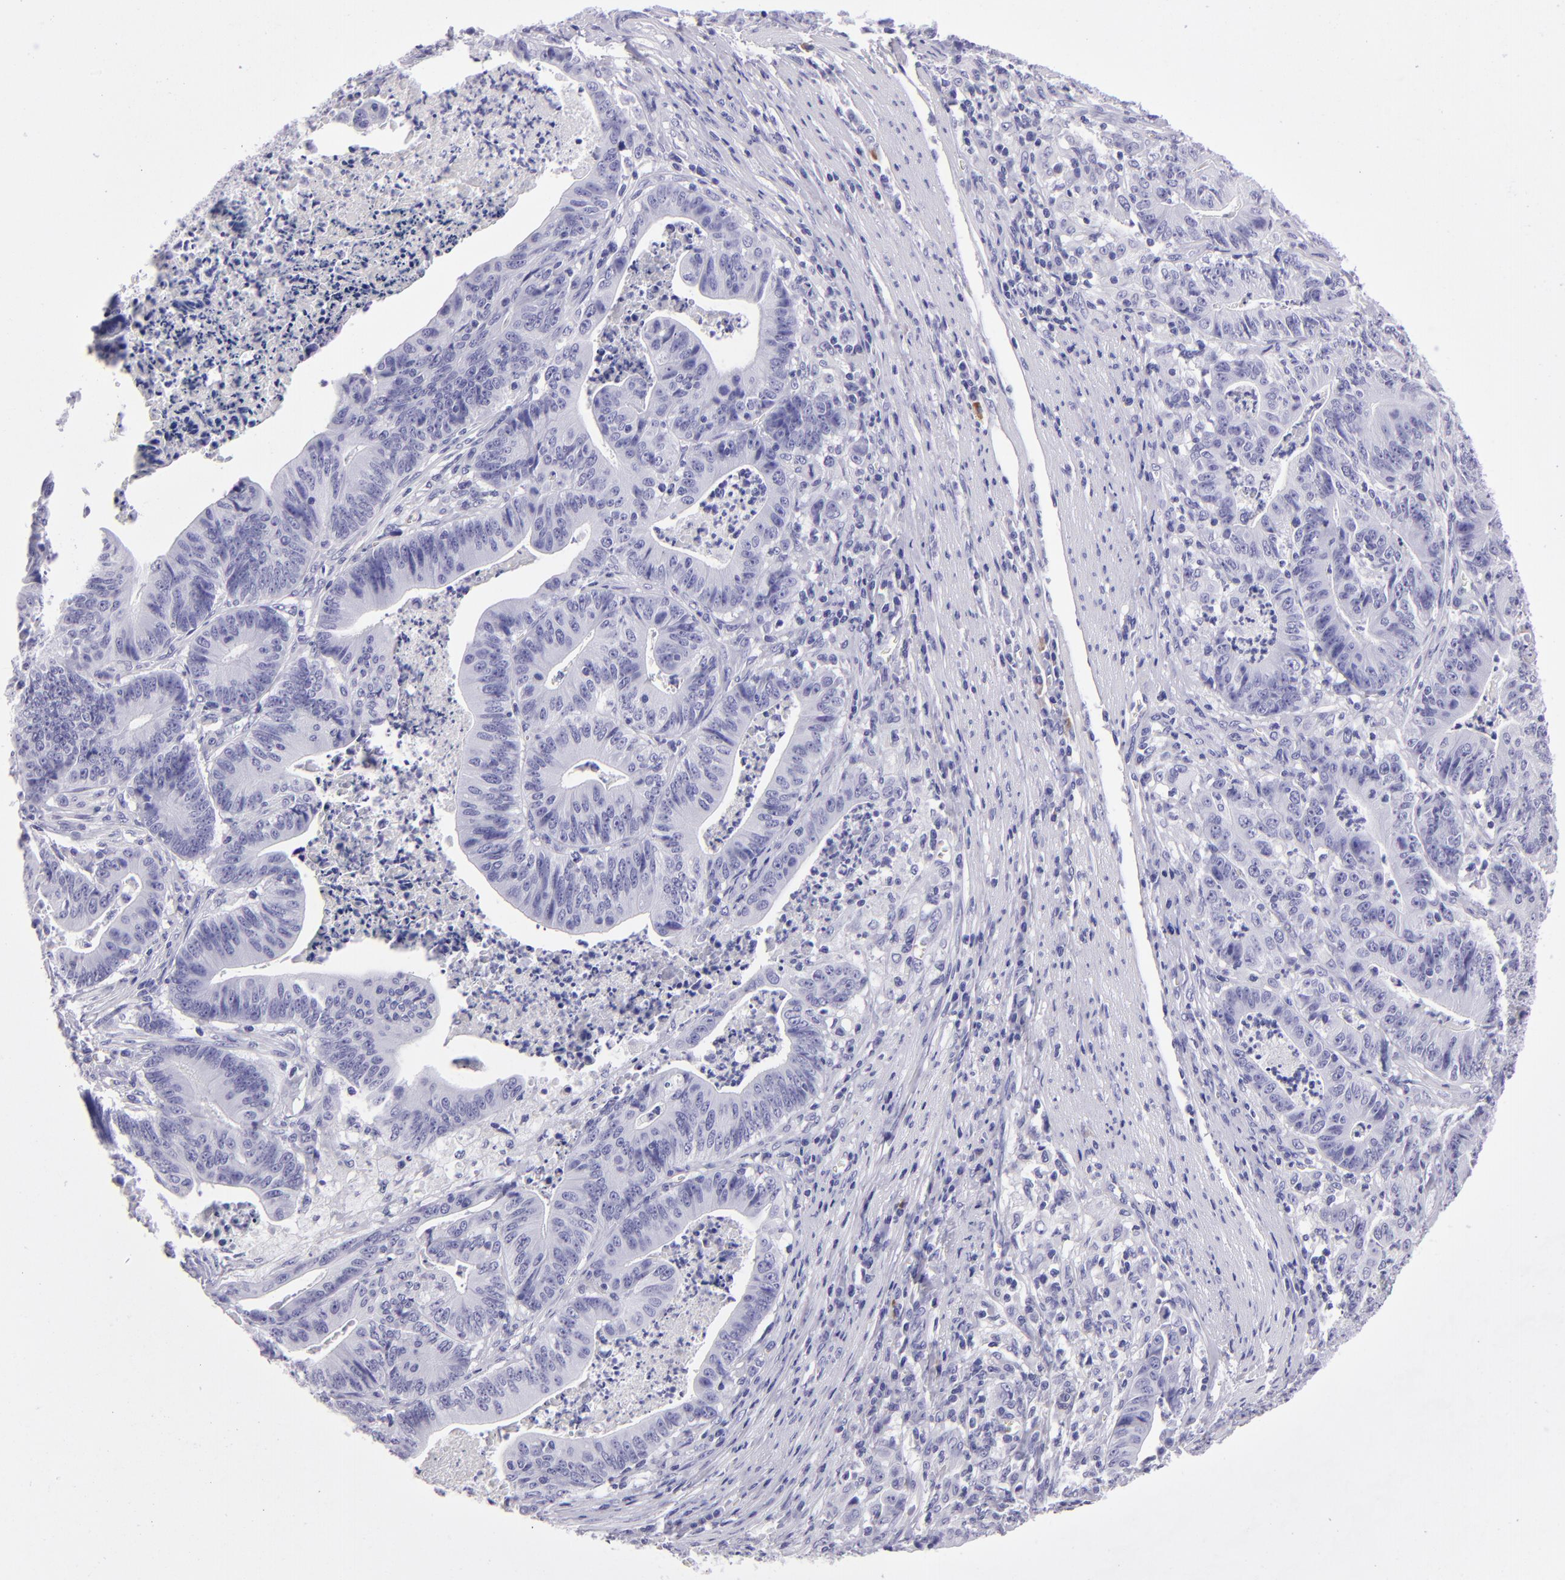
{"staining": {"intensity": "negative", "quantity": "none", "location": "none"}, "tissue": "stomach cancer", "cell_type": "Tumor cells", "image_type": "cancer", "snomed": [{"axis": "morphology", "description": "Adenocarcinoma, NOS"}, {"axis": "topography", "description": "Stomach, lower"}], "caption": "IHC of stomach cancer (adenocarcinoma) demonstrates no expression in tumor cells.", "gene": "TYRP1", "patient": {"sex": "female", "age": 86}}